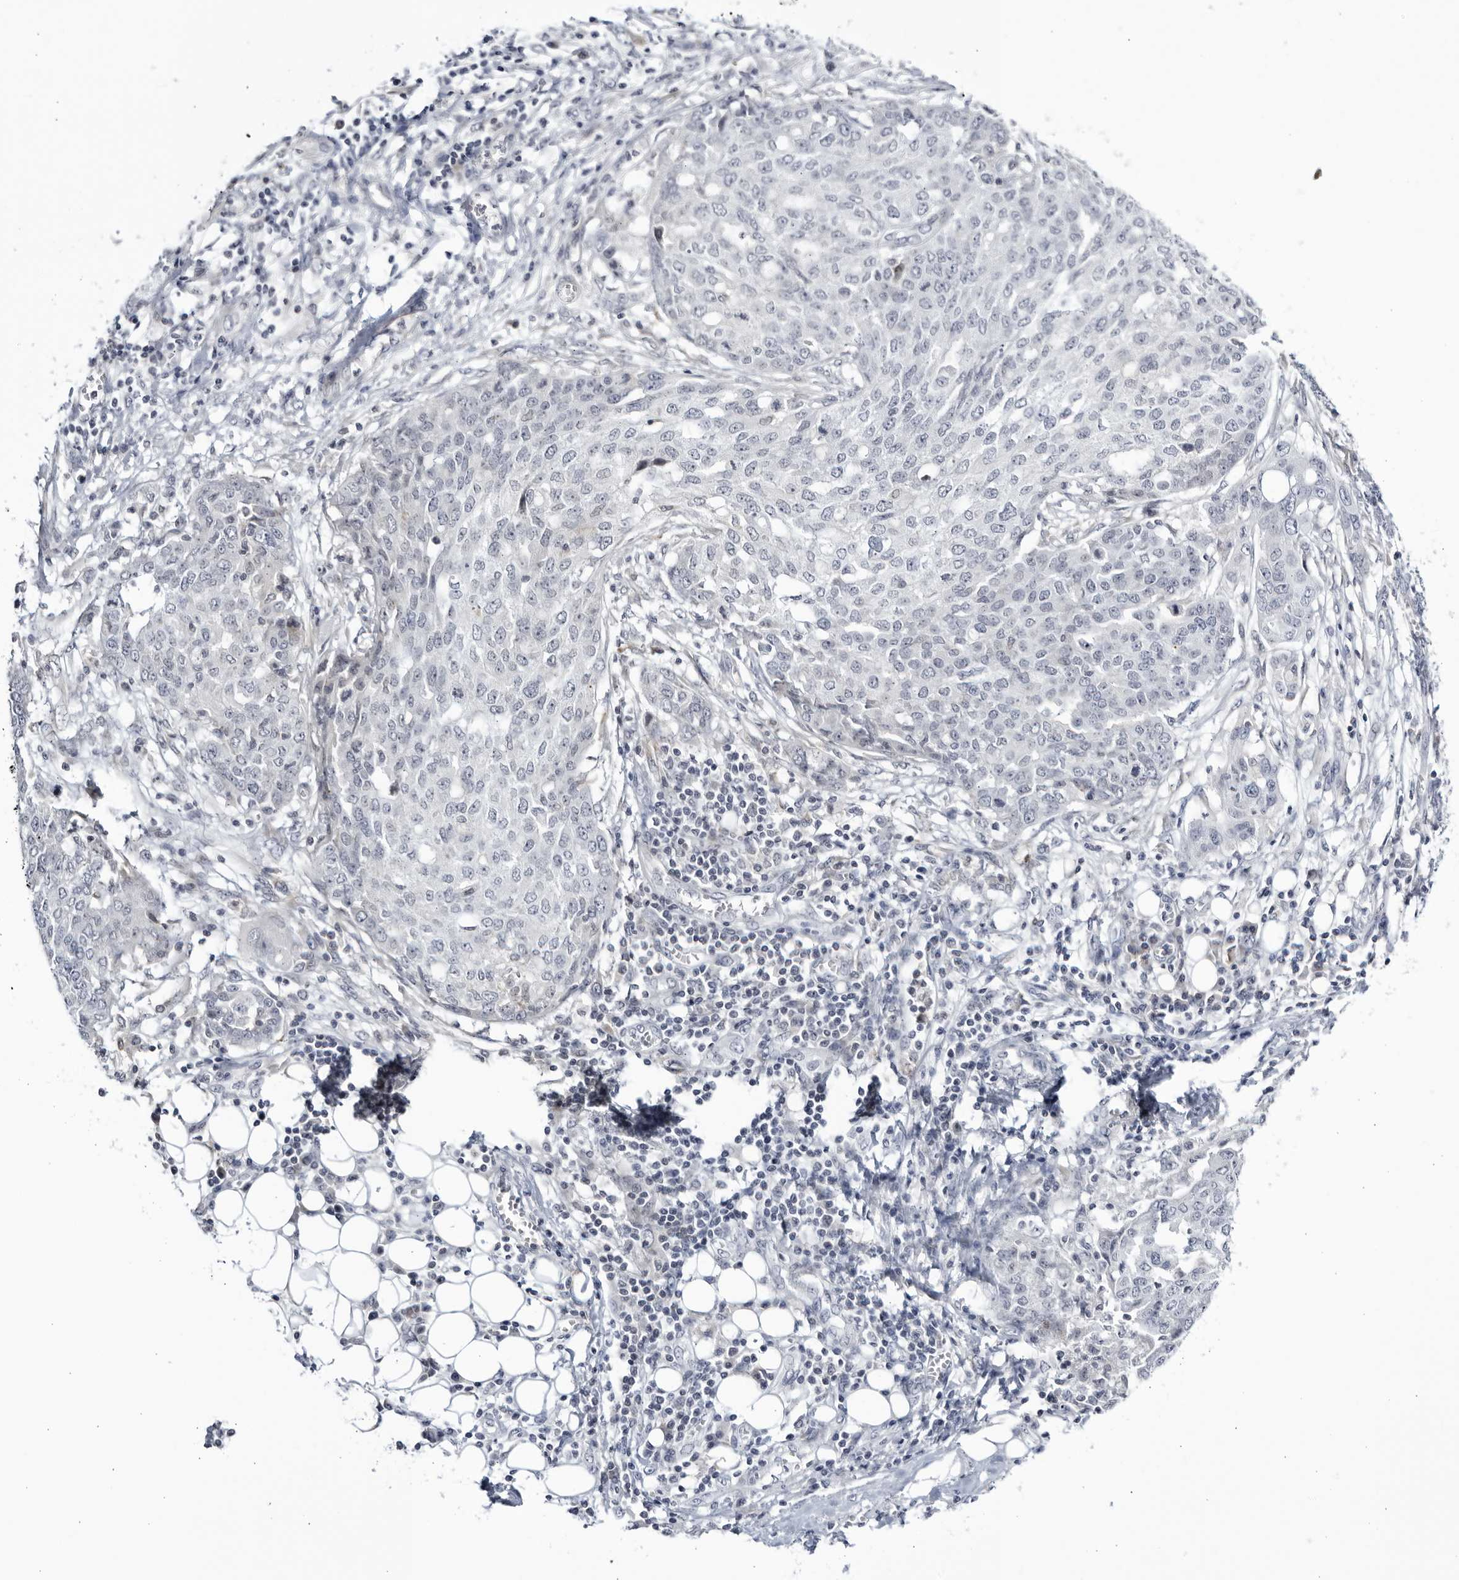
{"staining": {"intensity": "negative", "quantity": "none", "location": "none"}, "tissue": "ovarian cancer", "cell_type": "Tumor cells", "image_type": "cancer", "snomed": [{"axis": "morphology", "description": "Cystadenocarcinoma, serous, NOS"}, {"axis": "topography", "description": "Soft tissue"}, {"axis": "topography", "description": "Ovary"}], "caption": "A histopathology image of human ovarian cancer (serous cystadenocarcinoma) is negative for staining in tumor cells. (DAB (3,3'-diaminobenzidine) IHC visualized using brightfield microscopy, high magnification).", "gene": "CNBD1", "patient": {"sex": "female", "age": 57}}